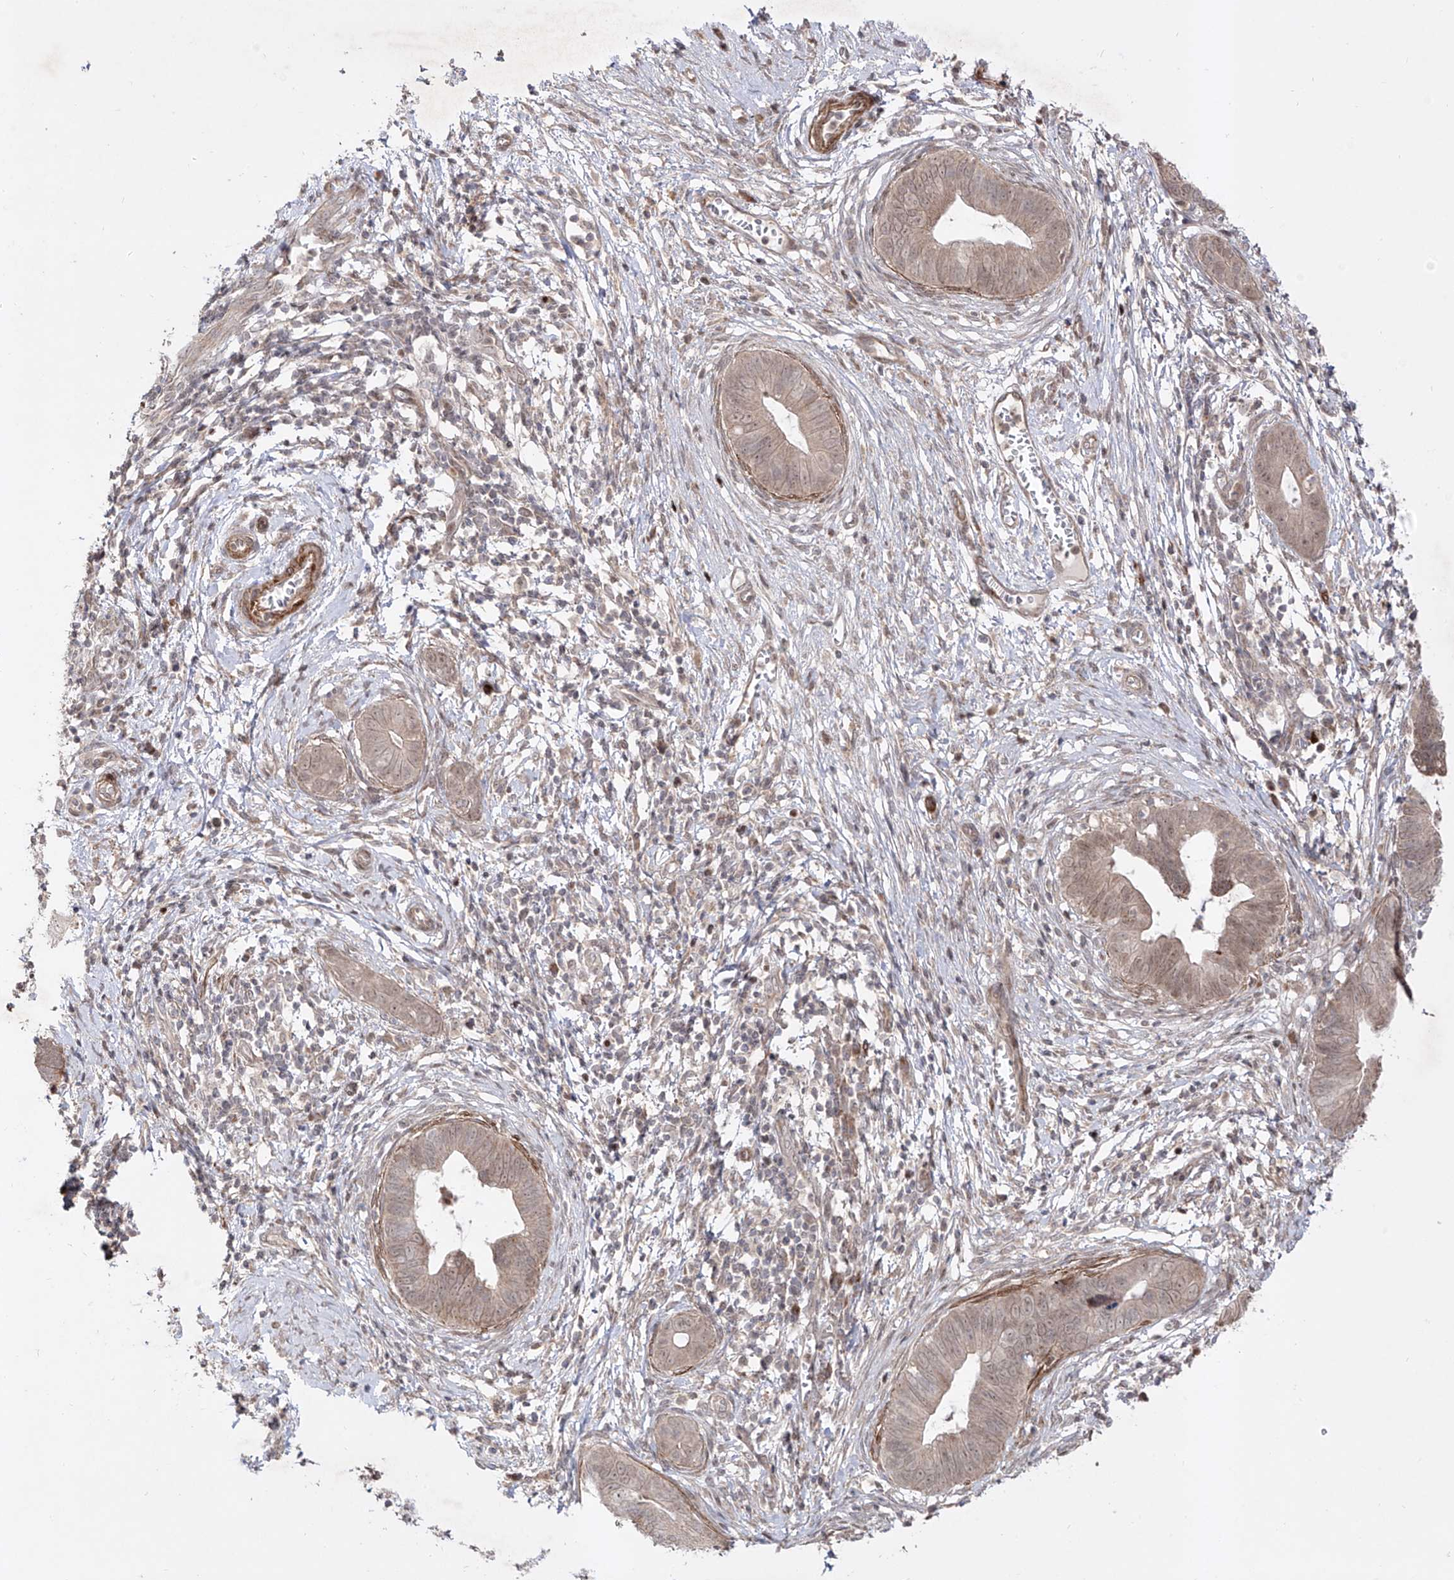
{"staining": {"intensity": "weak", "quantity": "25%-75%", "location": "cytoplasmic/membranous,nuclear"}, "tissue": "cervical cancer", "cell_type": "Tumor cells", "image_type": "cancer", "snomed": [{"axis": "morphology", "description": "Adenocarcinoma, NOS"}, {"axis": "topography", "description": "Cervix"}], "caption": "Immunohistochemical staining of human cervical adenocarcinoma reveals low levels of weak cytoplasmic/membranous and nuclear positivity in approximately 25%-75% of tumor cells.", "gene": "KDM1B", "patient": {"sex": "female", "age": 44}}